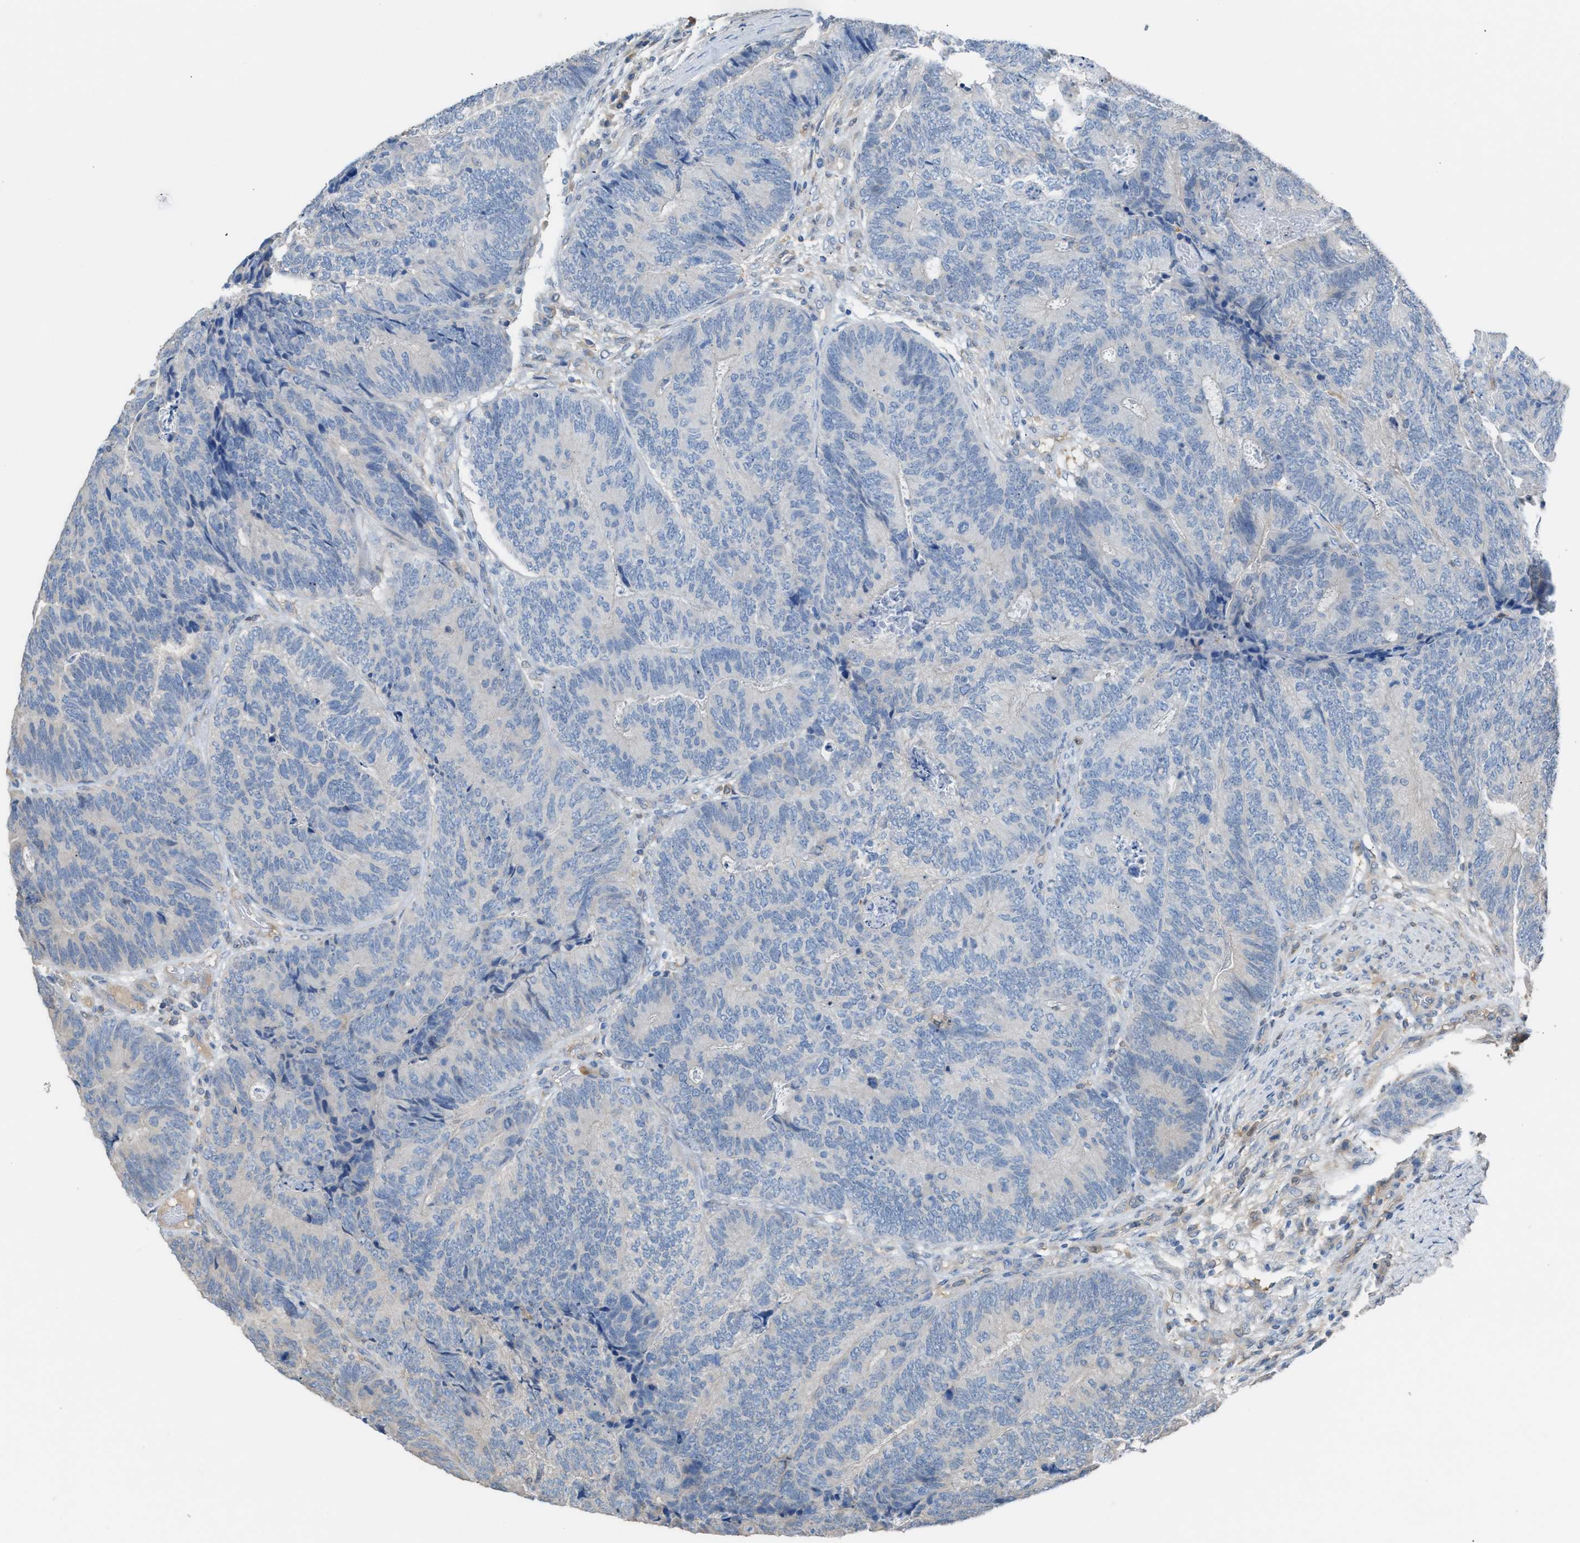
{"staining": {"intensity": "negative", "quantity": "none", "location": "none"}, "tissue": "colorectal cancer", "cell_type": "Tumor cells", "image_type": "cancer", "snomed": [{"axis": "morphology", "description": "Adenocarcinoma, NOS"}, {"axis": "topography", "description": "Colon"}], "caption": "An immunohistochemistry histopathology image of colorectal cancer (adenocarcinoma) is shown. There is no staining in tumor cells of colorectal cancer (adenocarcinoma).", "gene": "NQO2", "patient": {"sex": "female", "age": 67}}